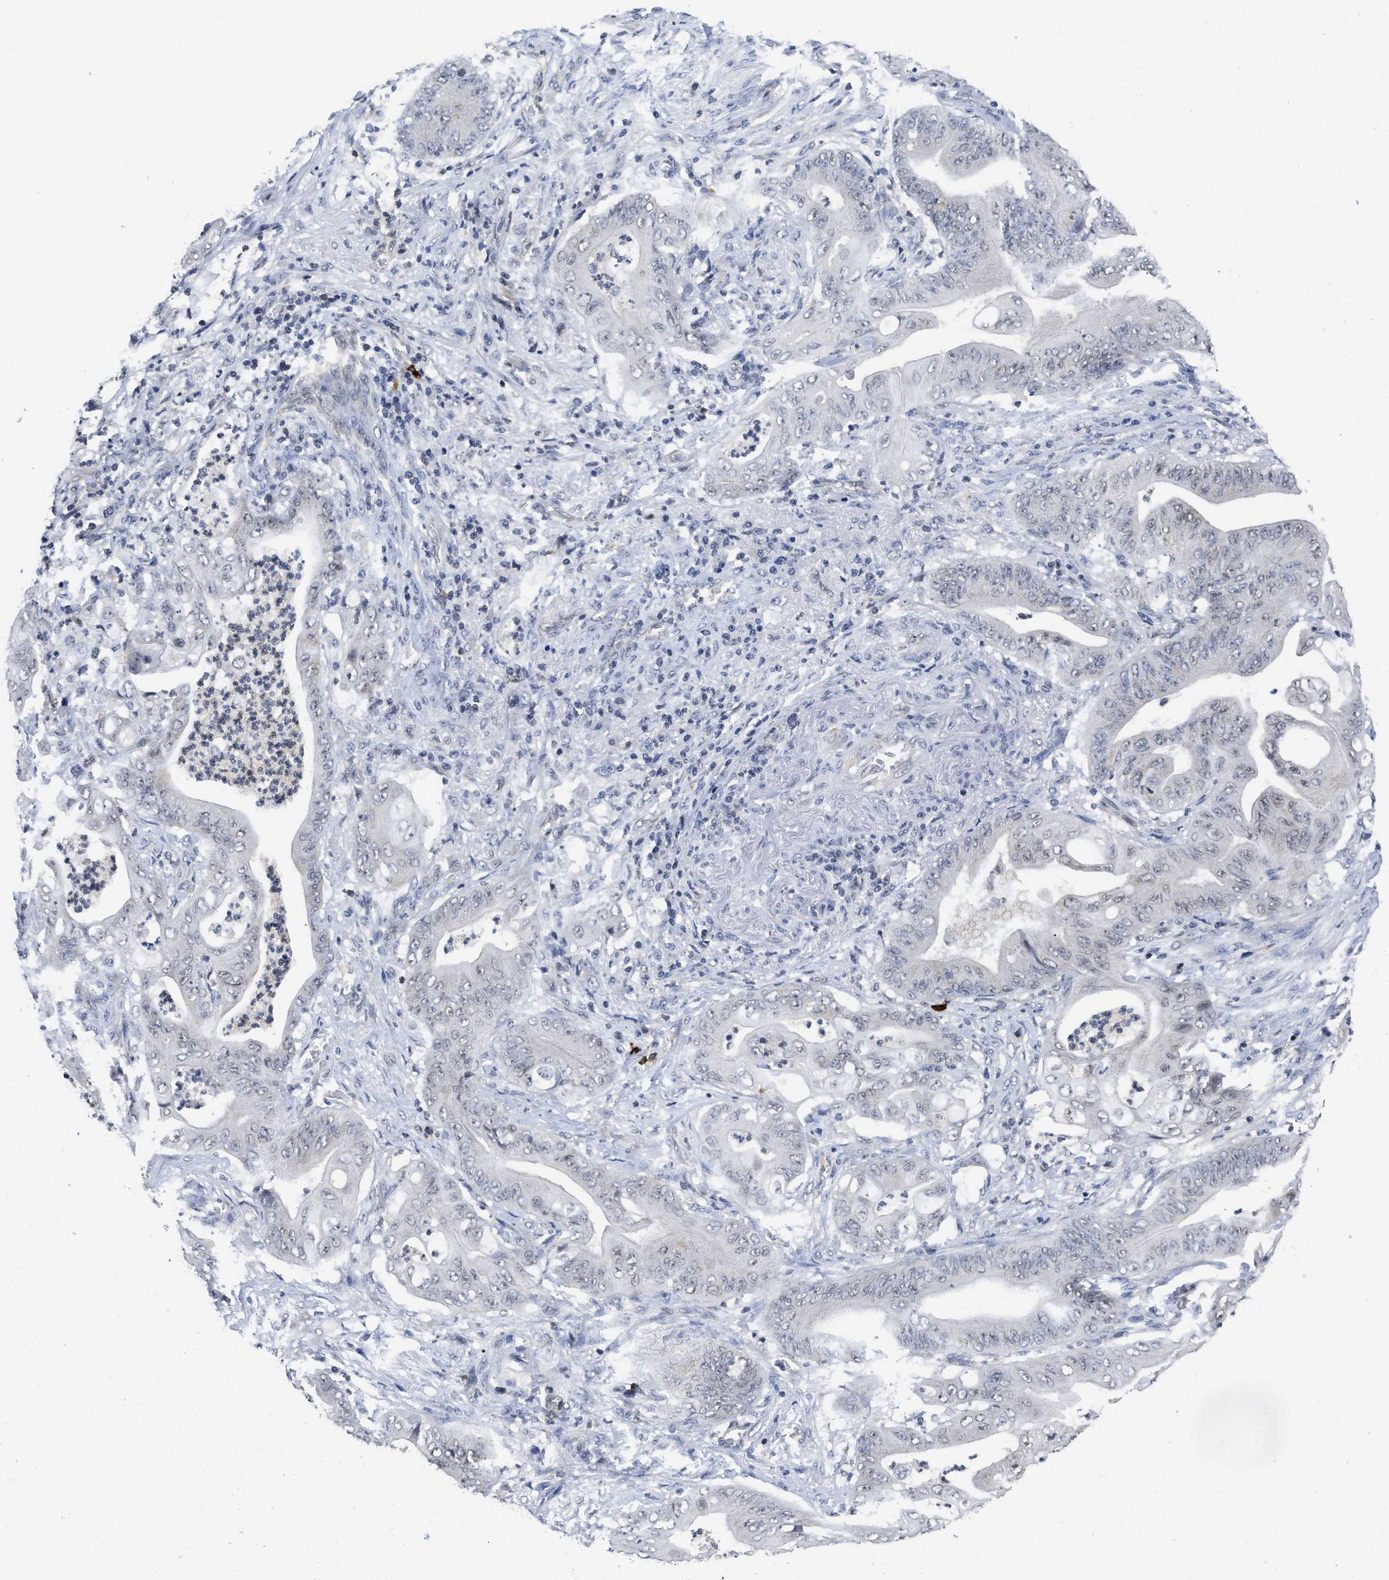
{"staining": {"intensity": "weak", "quantity": "<25%", "location": "nuclear"}, "tissue": "stomach cancer", "cell_type": "Tumor cells", "image_type": "cancer", "snomed": [{"axis": "morphology", "description": "Adenocarcinoma, NOS"}, {"axis": "topography", "description": "Stomach"}], "caption": "High magnification brightfield microscopy of stomach cancer stained with DAB (brown) and counterstained with hematoxylin (blue): tumor cells show no significant staining.", "gene": "HIF1A", "patient": {"sex": "female", "age": 73}}